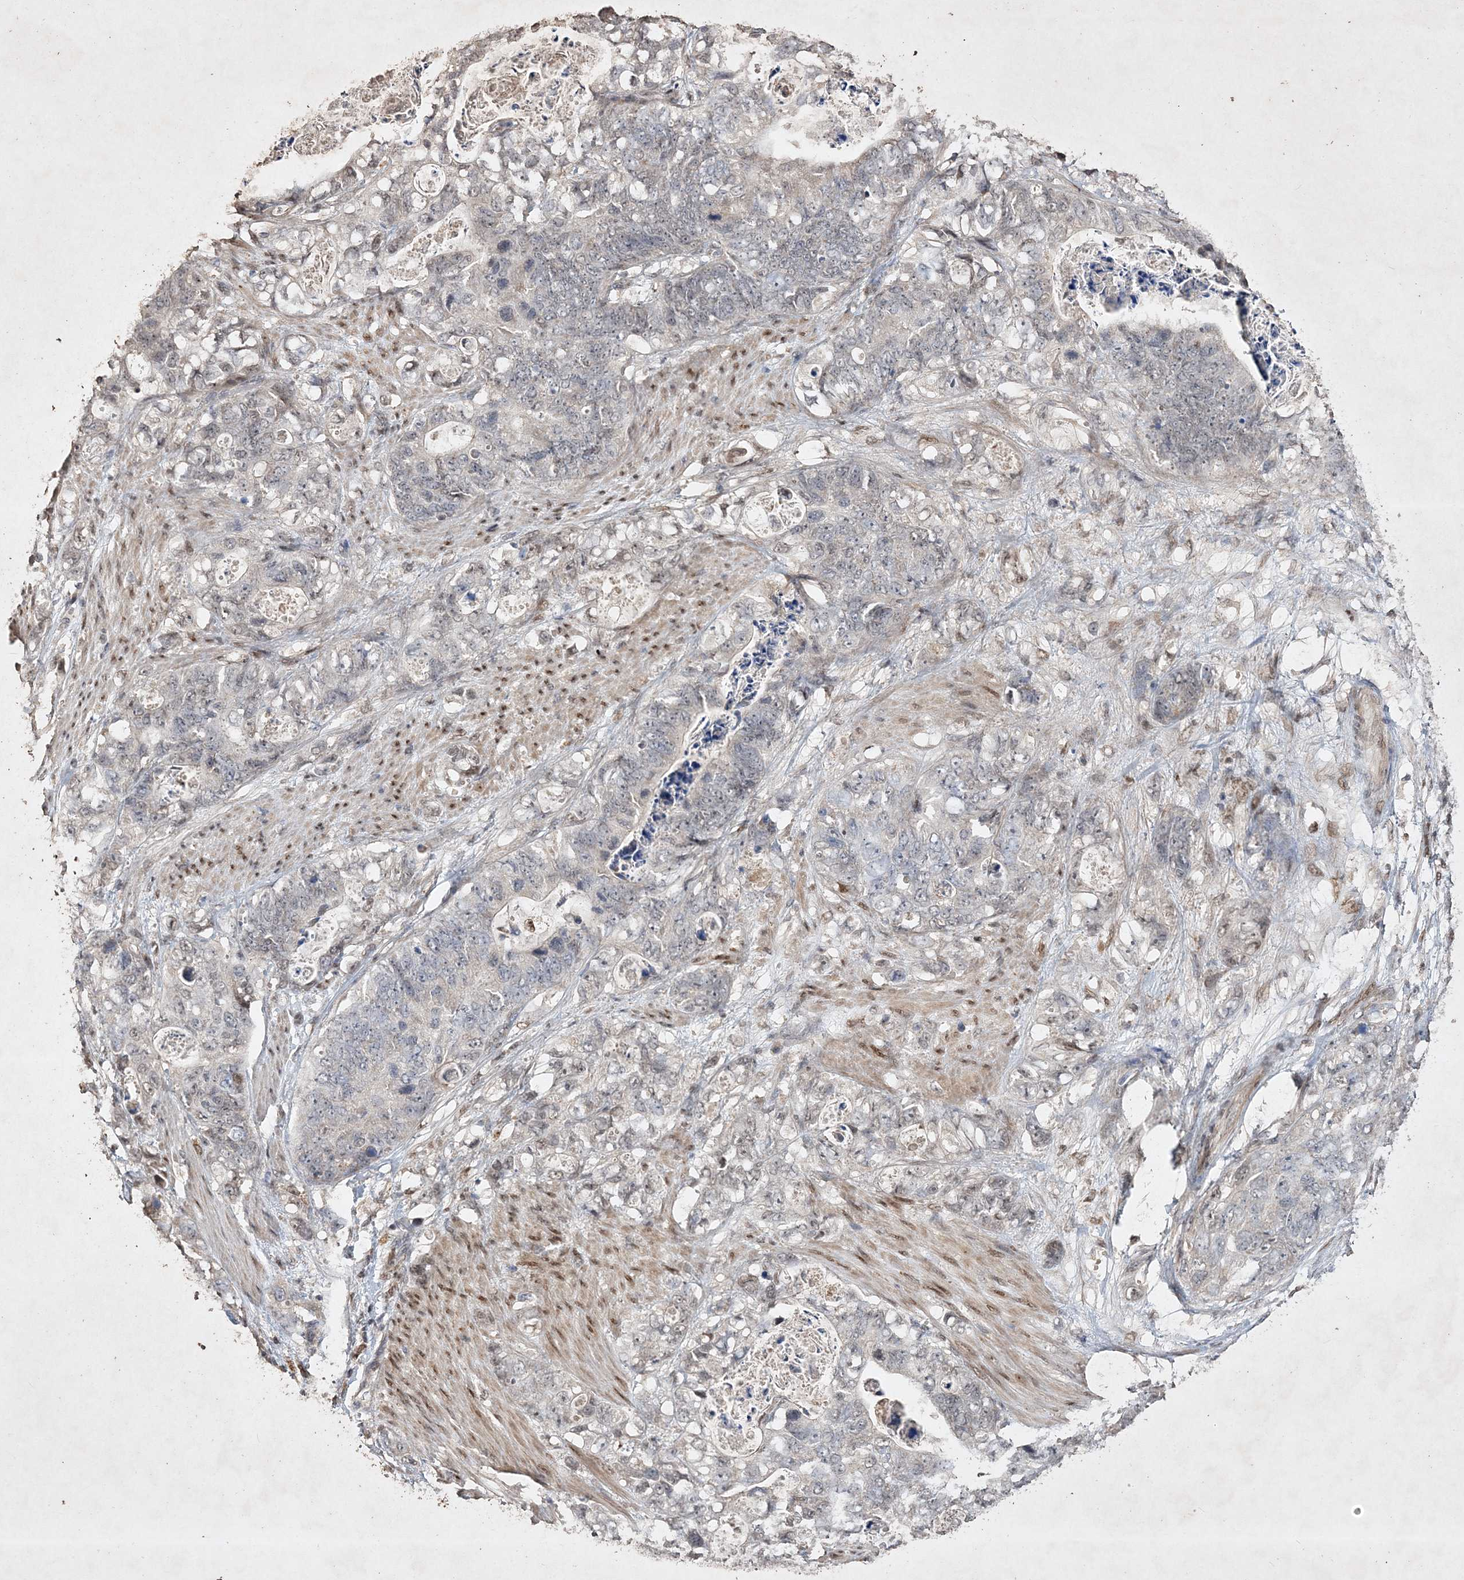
{"staining": {"intensity": "negative", "quantity": "none", "location": "none"}, "tissue": "stomach cancer", "cell_type": "Tumor cells", "image_type": "cancer", "snomed": [{"axis": "morphology", "description": "Normal tissue, NOS"}, {"axis": "morphology", "description": "Adenocarcinoma, NOS"}, {"axis": "topography", "description": "Stomach"}], "caption": "A photomicrograph of human stomach cancer (adenocarcinoma) is negative for staining in tumor cells.", "gene": "C3orf38", "patient": {"sex": "female", "age": 89}}